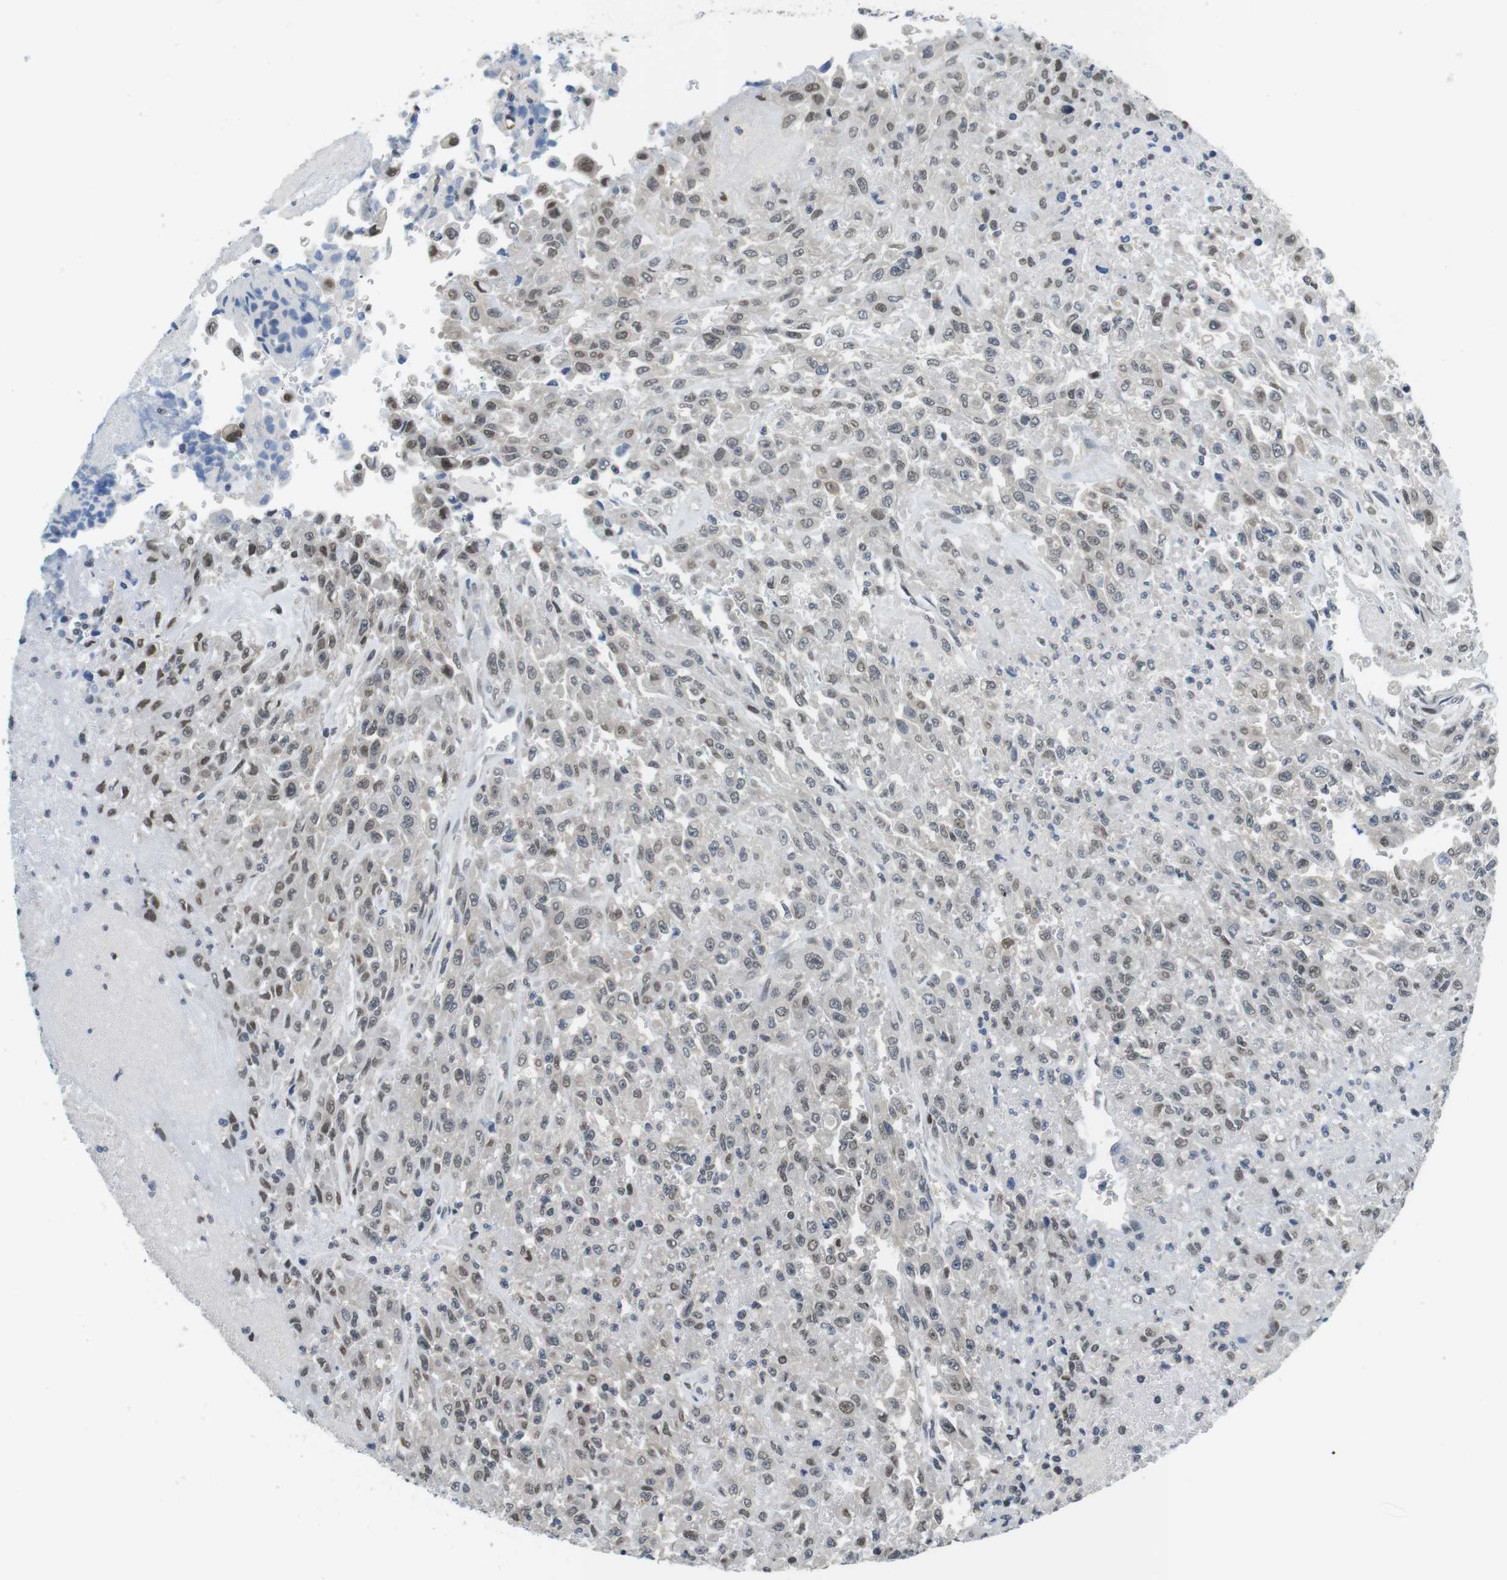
{"staining": {"intensity": "weak", "quantity": "25%-75%", "location": "nuclear"}, "tissue": "urothelial cancer", "cell_type": "Tumor cells", "image_type": "cancer", "snomed": [{"axis": "morphology", "description": "Urothelial carcinoma, High grade"}, {"axis": "topography", "description": "Urinary bladder"}], "caption": "Urothelial carcinoma (high-grade) stained with IHC reveals weak nuclear expression in about 25%-75% of tumor cells.", "gene": "NEK4", "patient": {"sex": "male", "age": 46}}